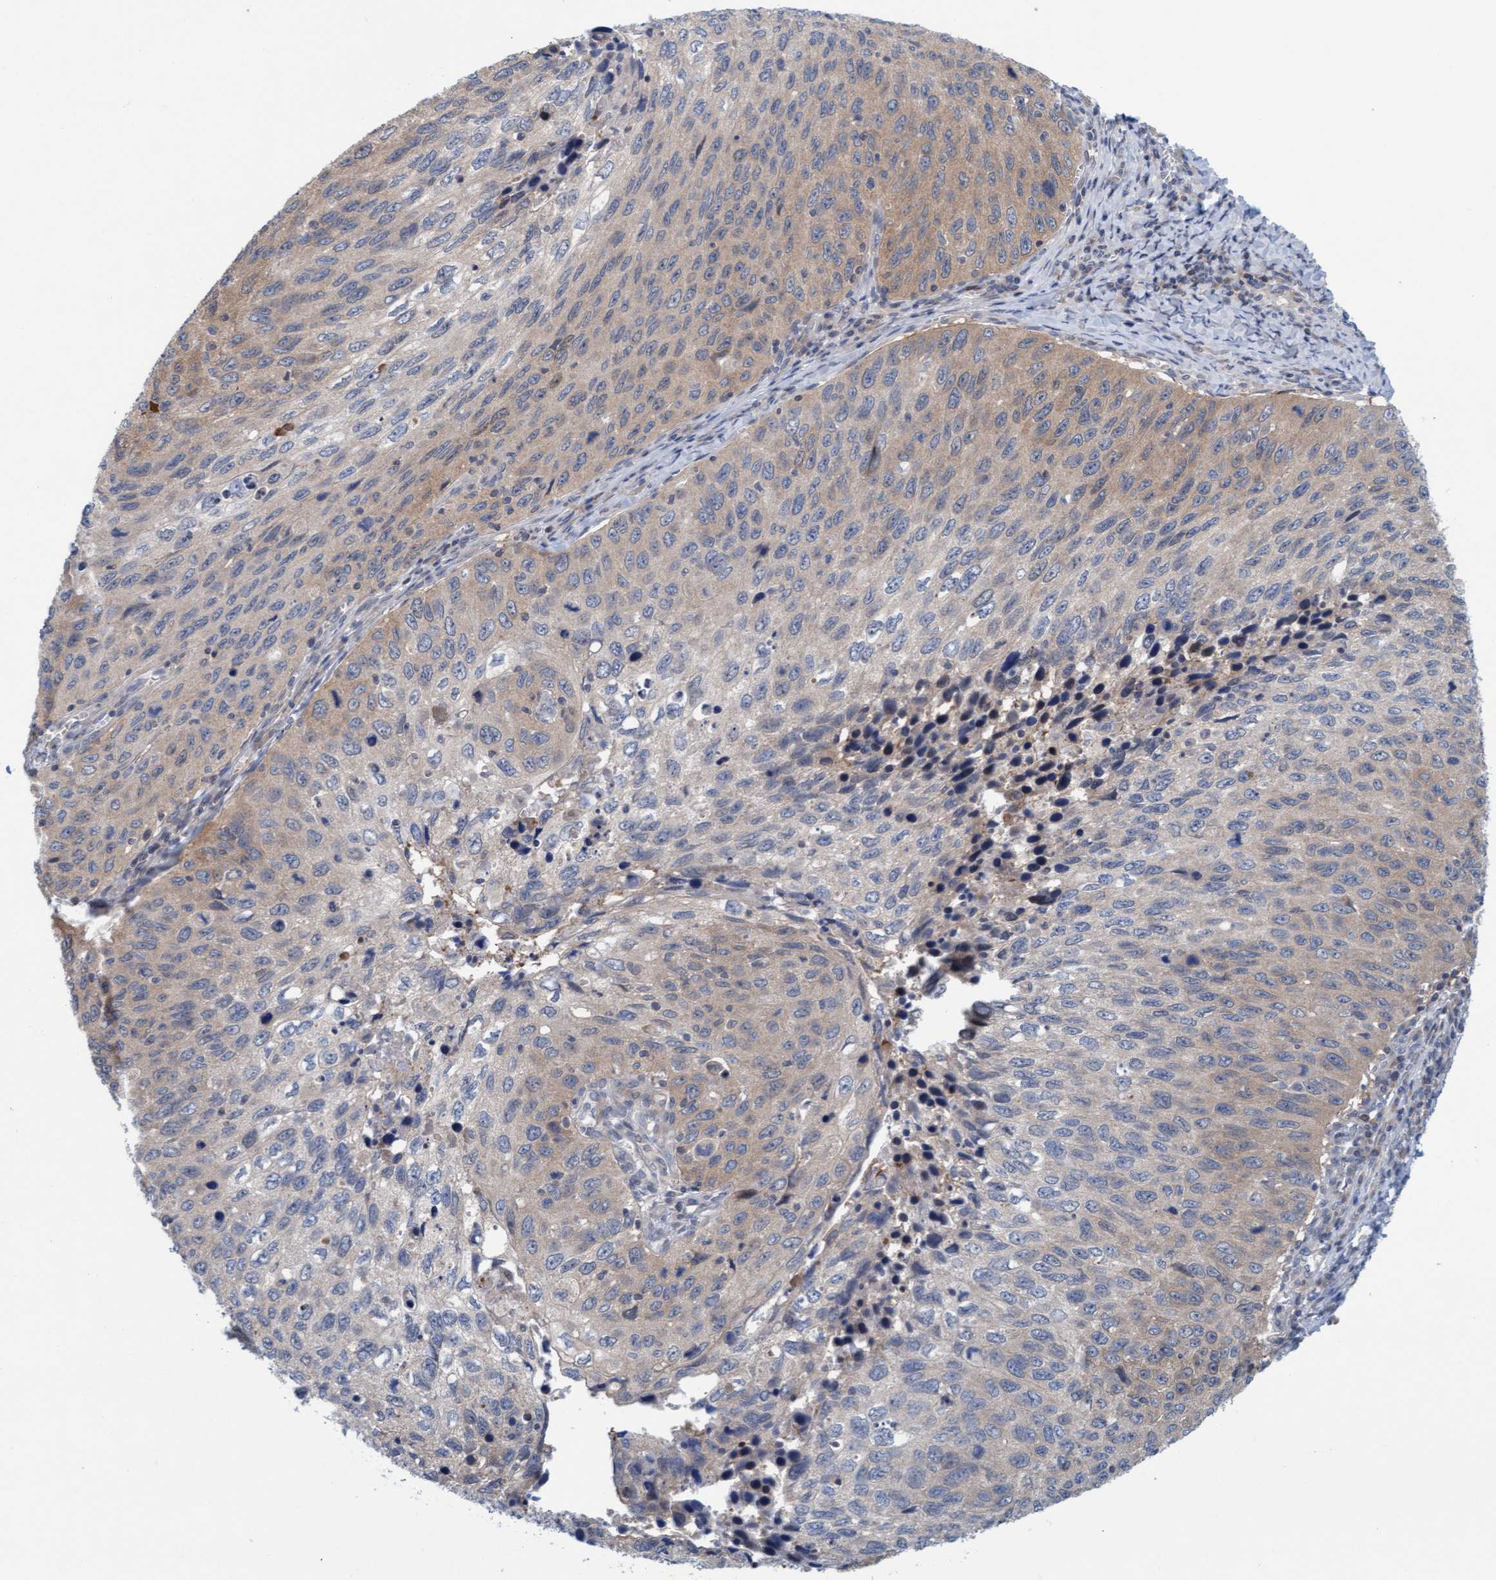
{"staining": {"intensity": "weak", "quantity": "<25%", "location": "cytoplasmic/membranous"}, "tissue": "cervical cancer", "cell_type": "Tumor cells", "image_type": "cancer", "snomed": [{"axis": "morphology", "description": "Squamous cell carcinoma, NOS"}, {"axis": "topography", "description": "Cervix"}], "caption": "Tumor cells show no significant expression in cervical cancer.", "gene": "KLHL25", "patient": {"sex": "female", "age": 53}}